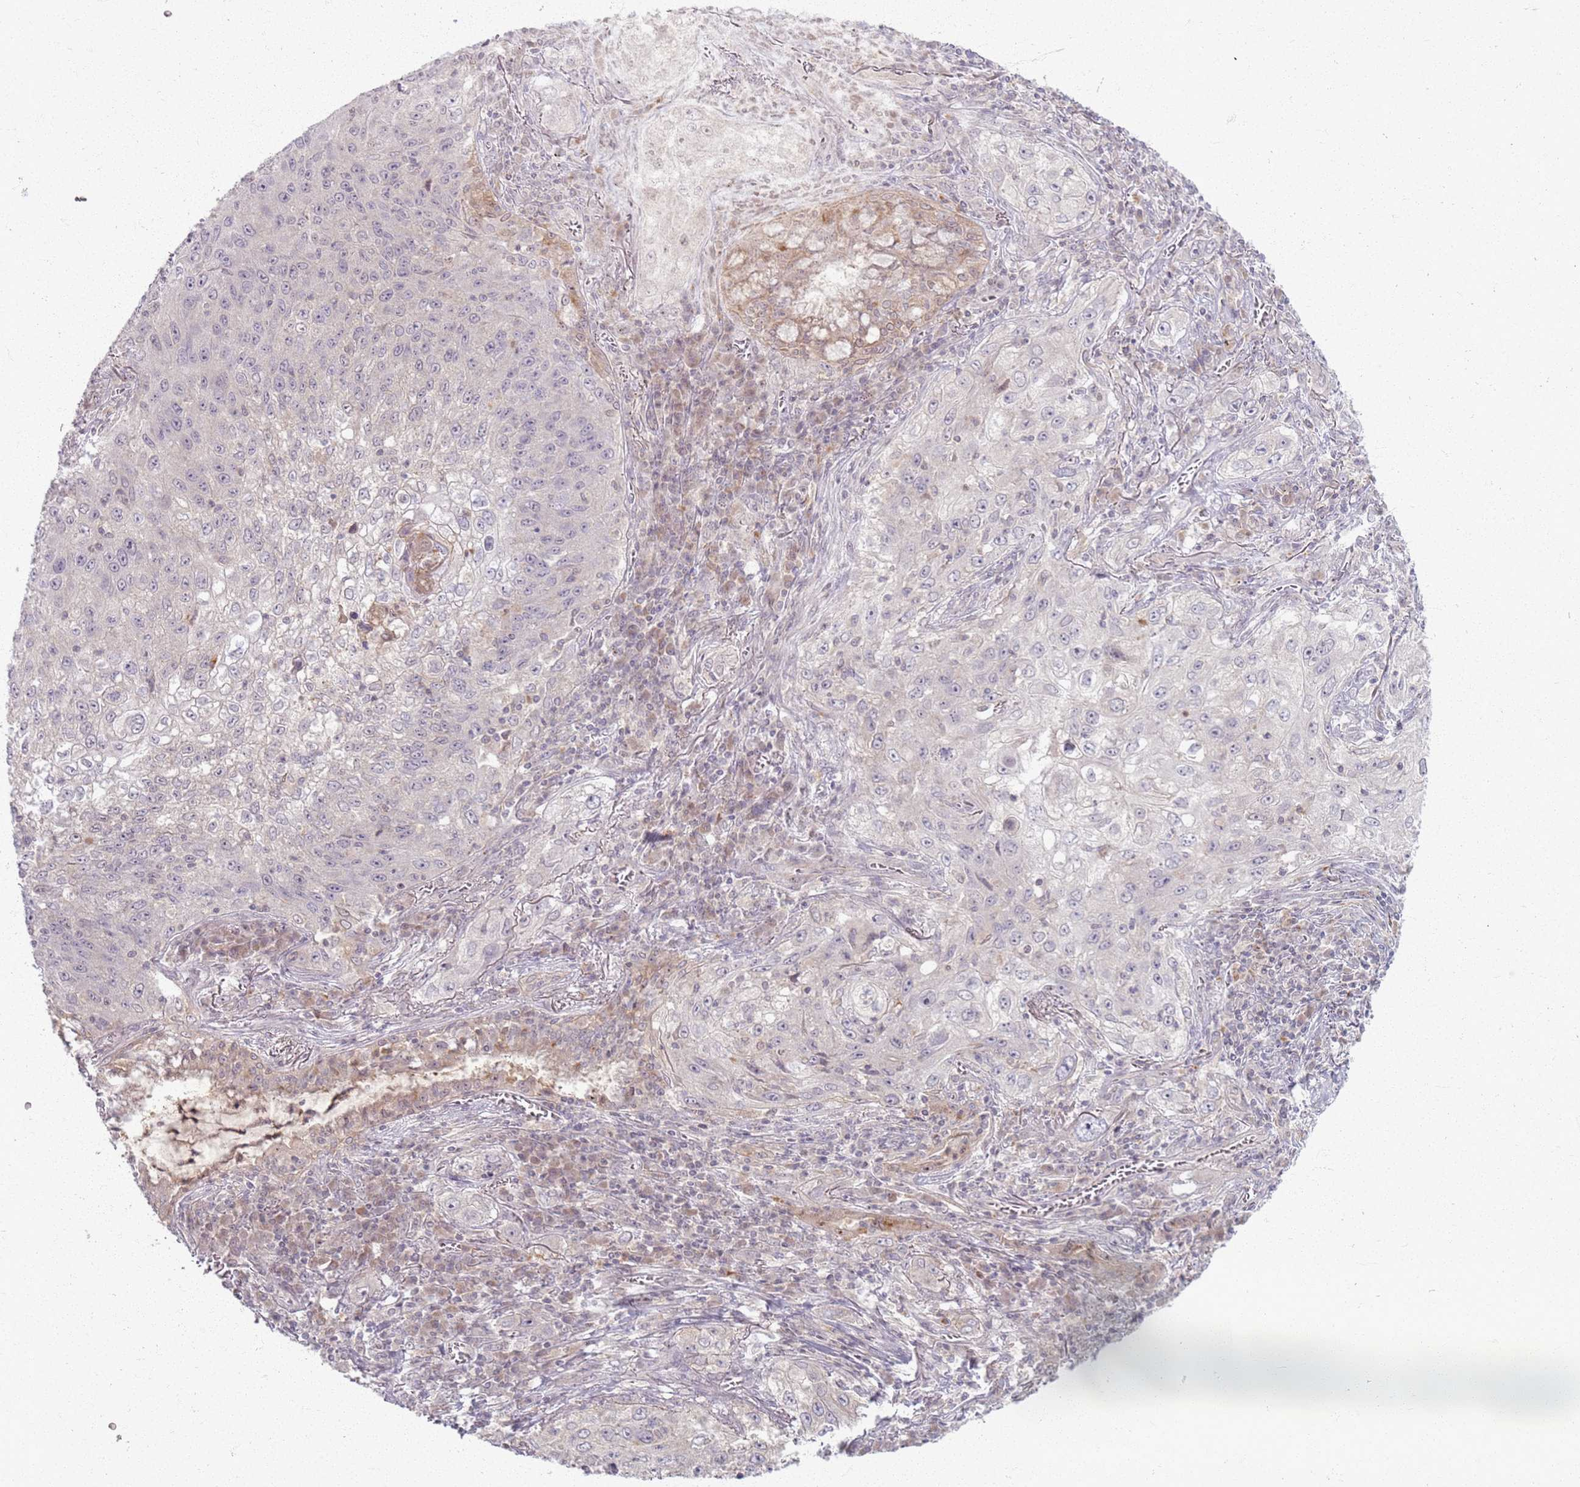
{"staining": {"intensity": "negative", "quantity": "none", "location": "none"}, "tissue": "lung cancer", "cell_type": "Tumor cells", "image_type": "cancer", "snomed": [{"axis": "morphology", "description": "Squamous cell carcinoma, NOS"}, {"axis": "topography", "description": "Lung"}], "caption": "Tumor cells show no significant positivity in lung cancer.", "gene": "ZDHHC2", "patient": {"sex": "female", "age": 69}}